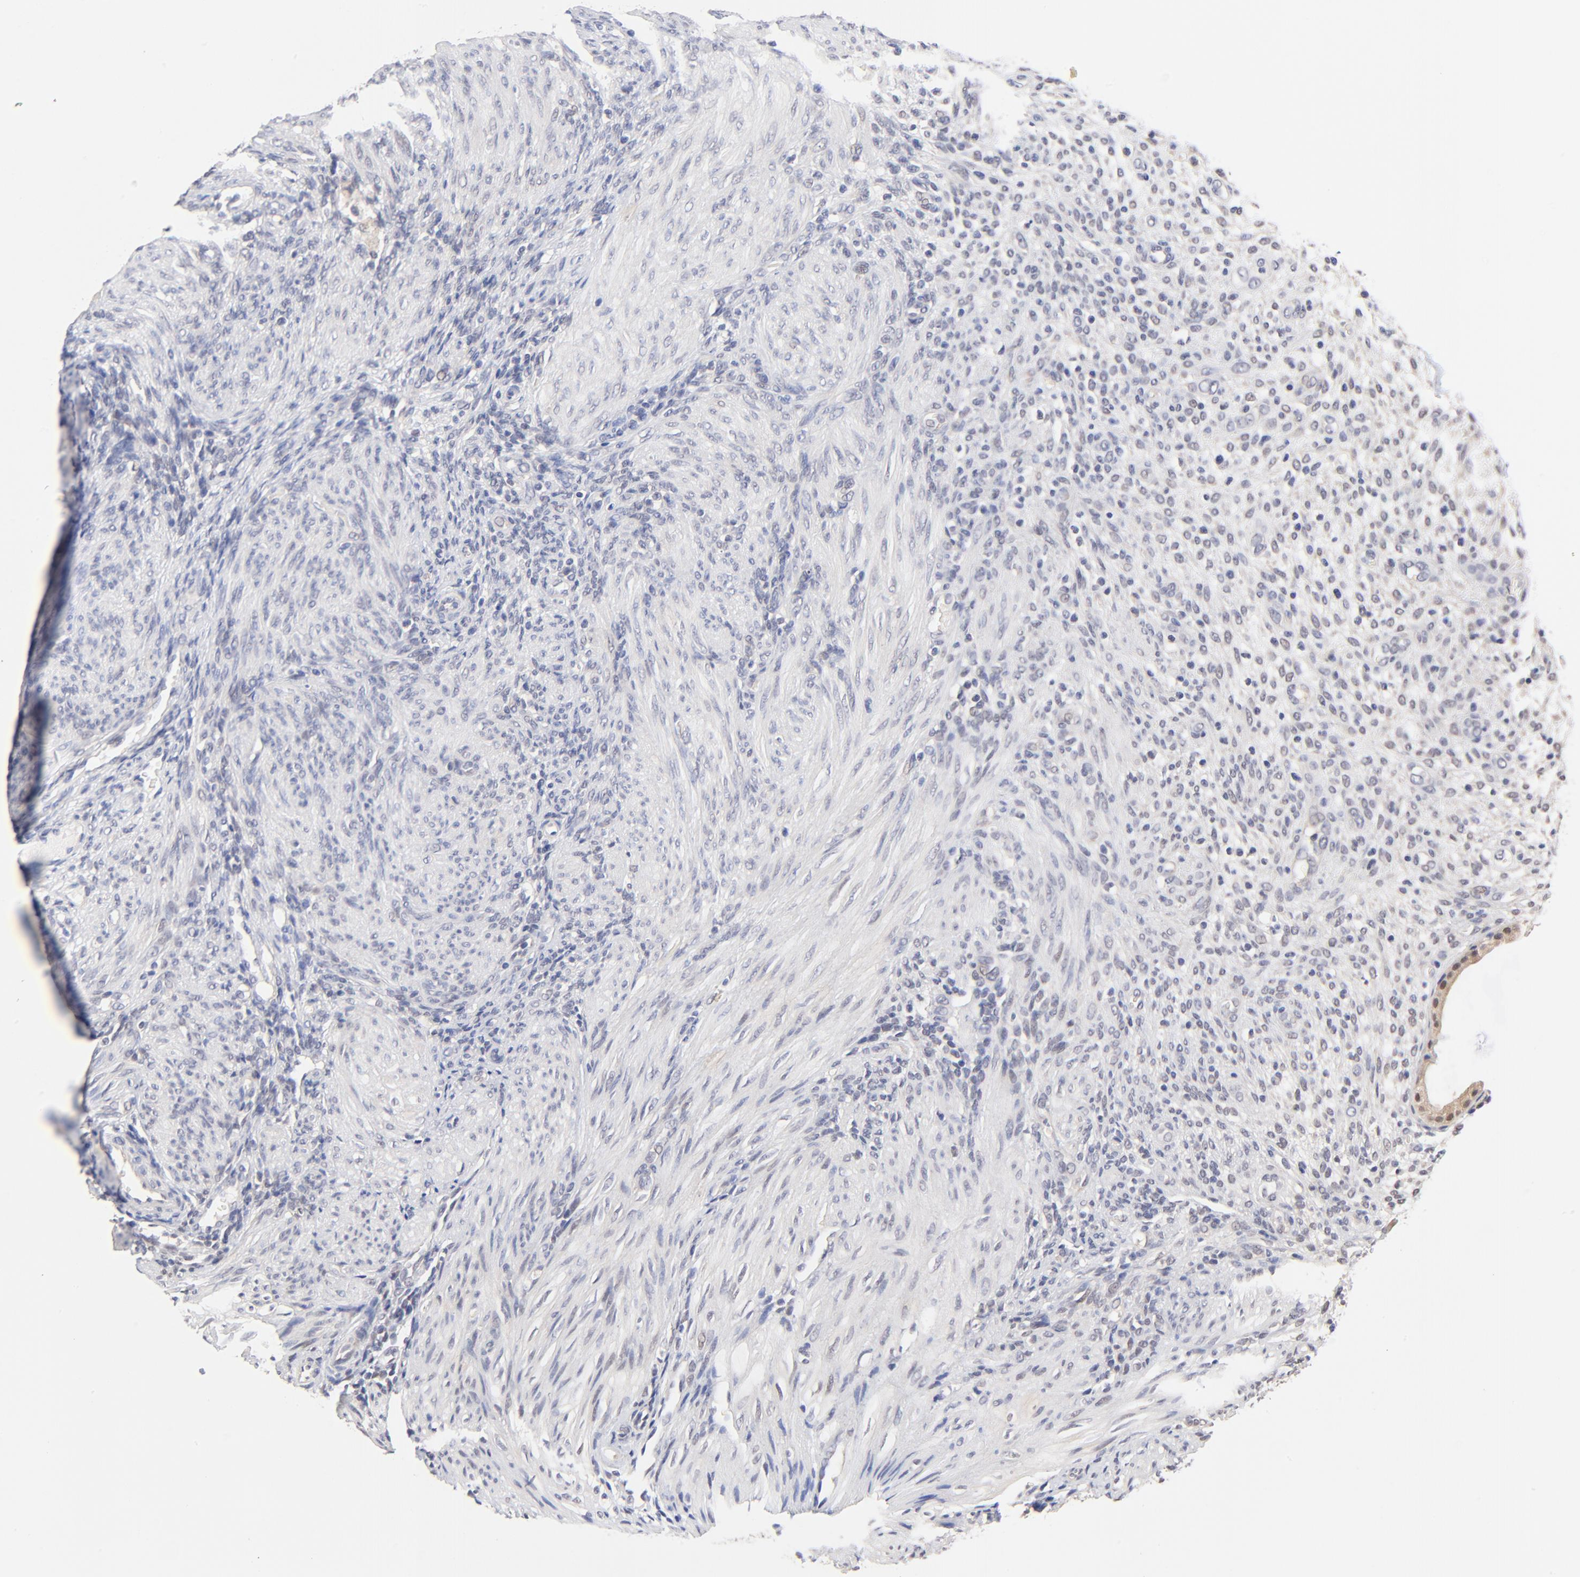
{"staining": {"intensity": "negative", "quantity": "none", "location": "none"}, "tissue": "endometrium", "cell_type": "Cells in endometrial stroma", "image_type": "normal", "snomed": [{"axis": "morphology", "description": "Normal tissue, NOS"}, {"axis": "topography", "description": "Endometrium"}], "caption": "IHC of unremarkable endometrium displays no staining in cells in endometrial stroma.", "gene": "TXNL1", "patient": {"sex": "female", "age": 72}}